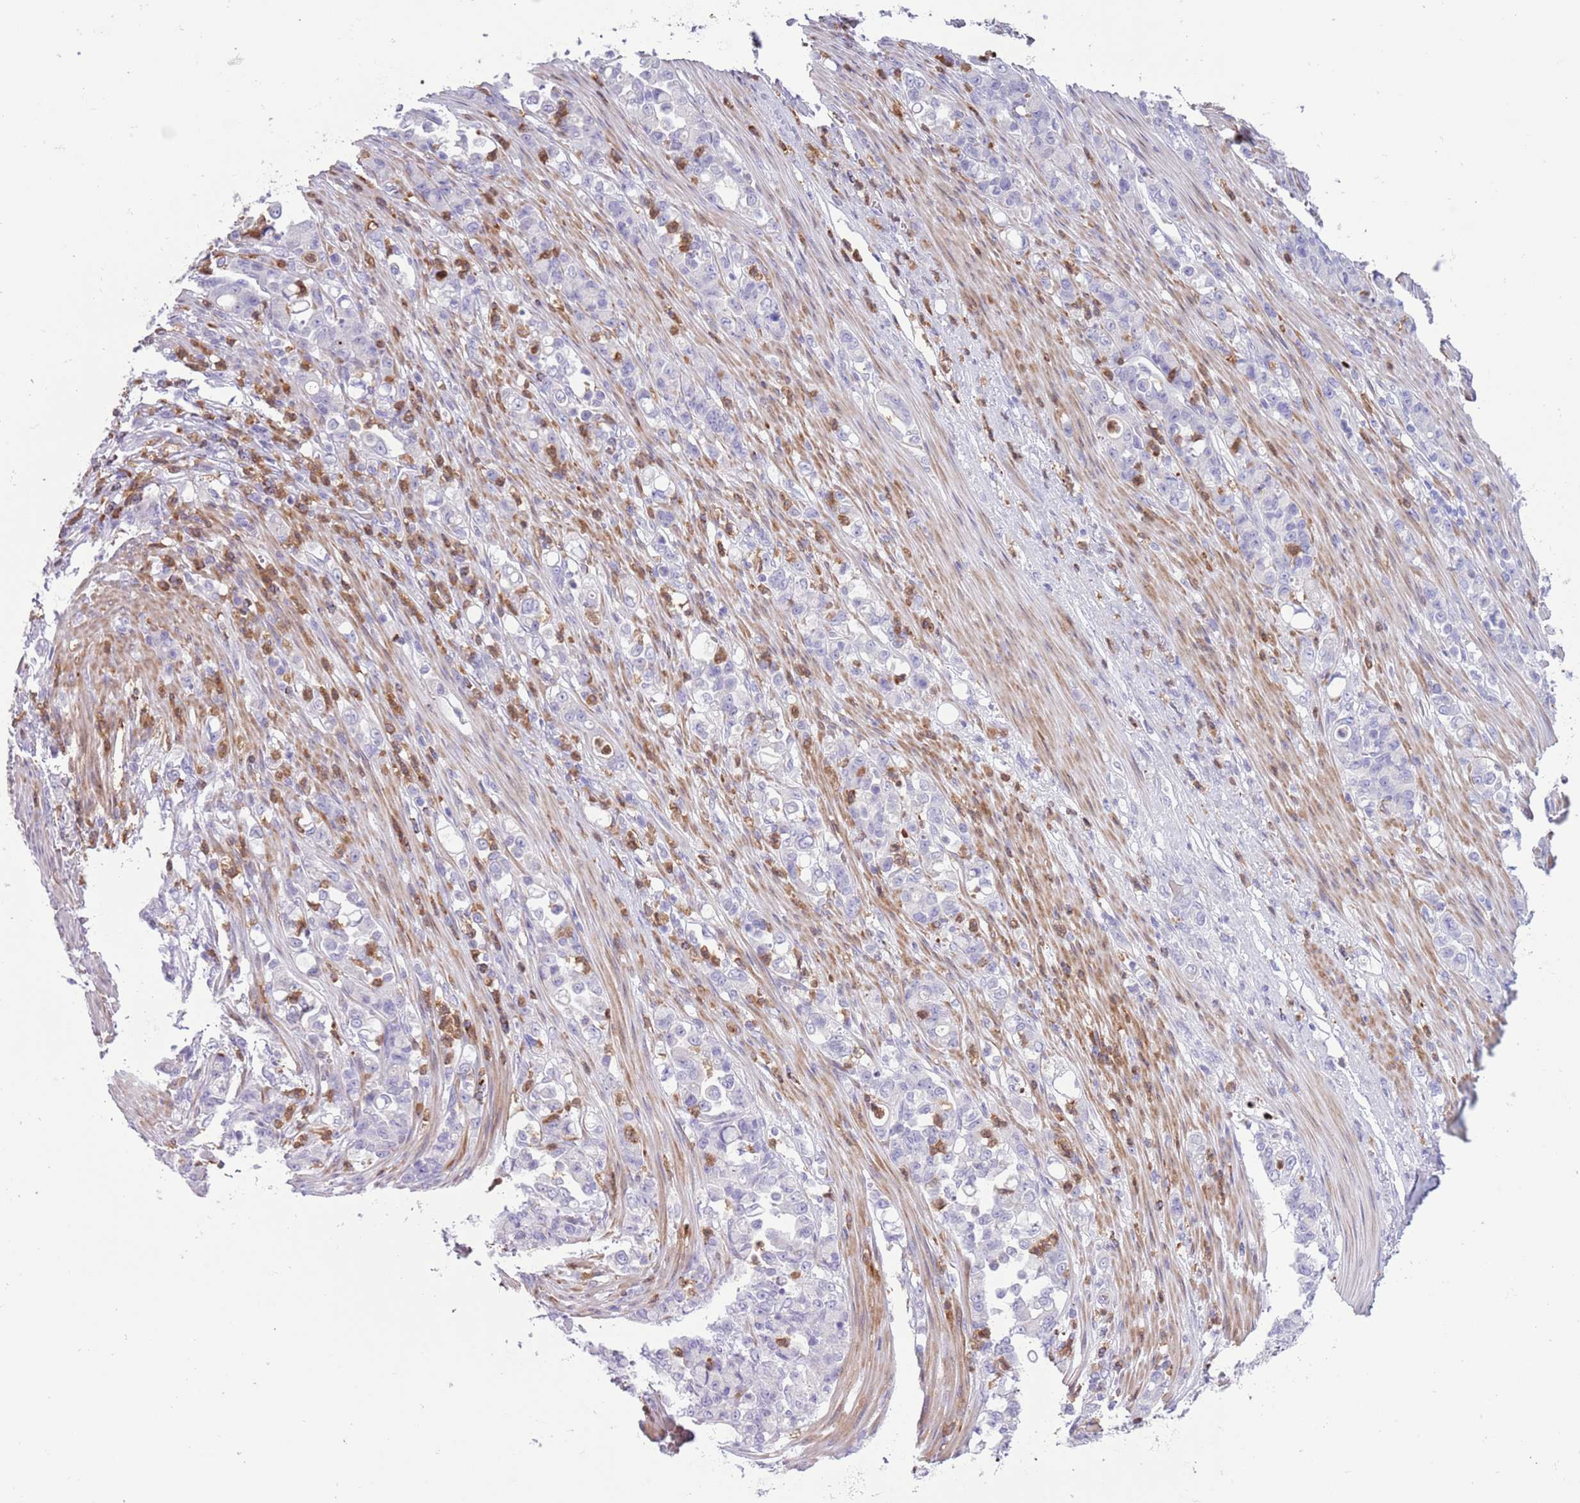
{"staining": {"intensity": "negative", "quantity": "none", "location": "none"}, "tissue": "stomach cancer", "cell_type": "Tumor cells", "image_type": "cancer", "snomed": [{"axis": "morphology", "description": "Normal tissue, NOS"}, {"axis": "morphology", "description": "Adenocarcinoma, NOS"}, {"axis": "topography", "description": "Stomach"}], "caption": "Tumor cells show no significant protein staining in adenocarcinoma (stomach).", "gene": "OR6M1", "patient": {"sex": "female", "age": 79}}